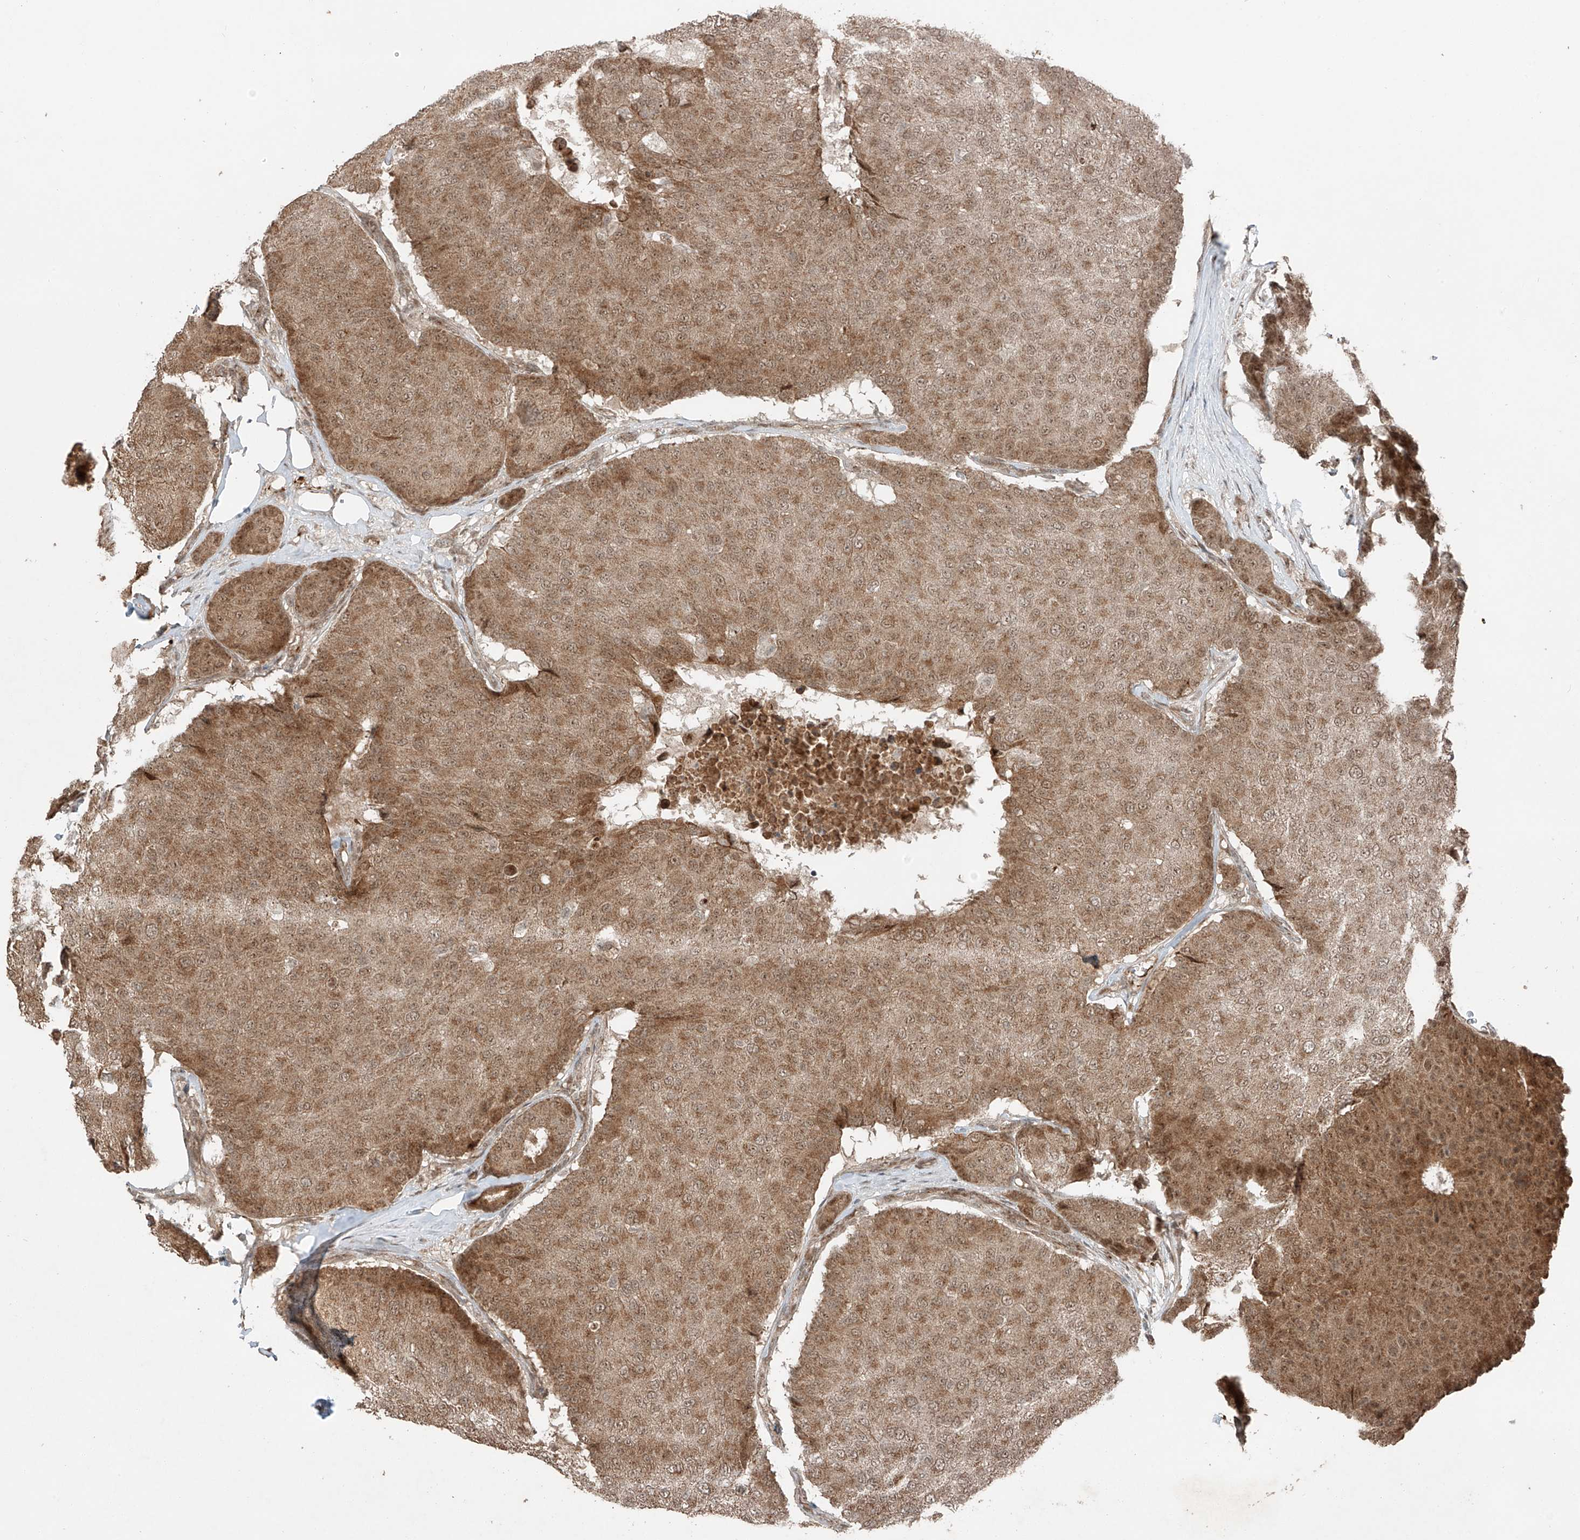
{"staining": {"intensity": "moderate", "quantity": ">75%", "location": "cytoplasmic/membranous"}, "tissue": "breast cancer", "cell_type": "Tumor cells", "image_type": "cancer", "snomed": [{"axis": "morphology", "description": "Duct carcinoma"}, {"axis": "topography", "description": "Breast"}], "caption": "Protein analysis of breast cancer tissue displays moderate cytoplasmic/membranous positivity in about >75% of tumor cells. (DAB = brown stain, brightfield microscopy at high magnification).", "gene": "ZNF620", "patient": {"sex": "female", "age": 75}}